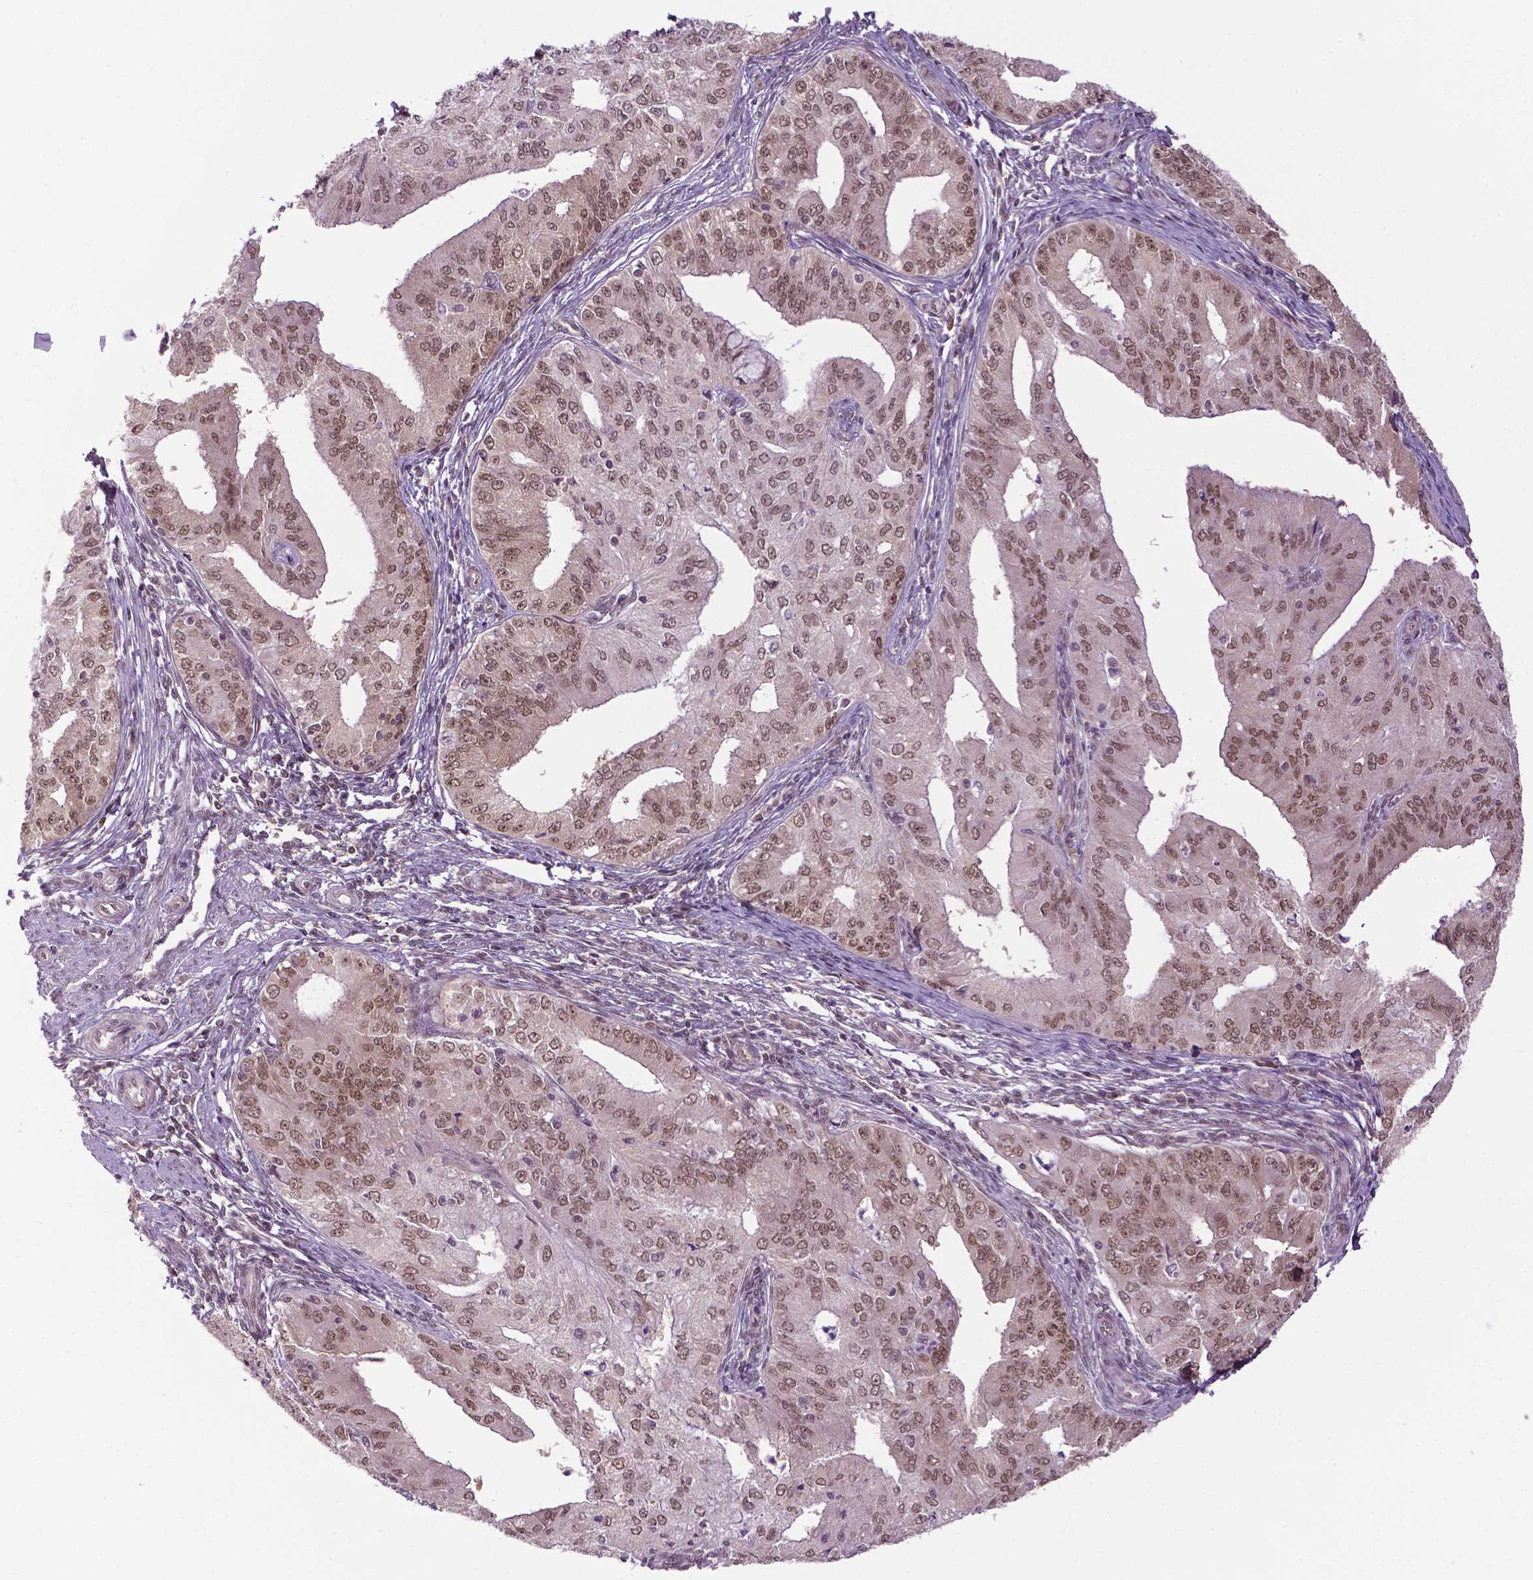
{"staining": {"intensity": "weak", "quantity": ">75%", "location": "nuclear"}, "tissue": "endometrial cancer", "cell_type": "Tumor cells", "image_type": "cancer", "snomed": [{"axis": "morphology", "description": "Adenocarcinoma, NOS"}, {"axis": "topography", "description": "Endometrium"}], "caption": "Weak nuclear protein expression is present in about >75% of tumor cells in endometrial cancer. Nuclei are stained in blue.", "gene": "UBQLN4", "patient": {"sex": "female", "age": 50}}